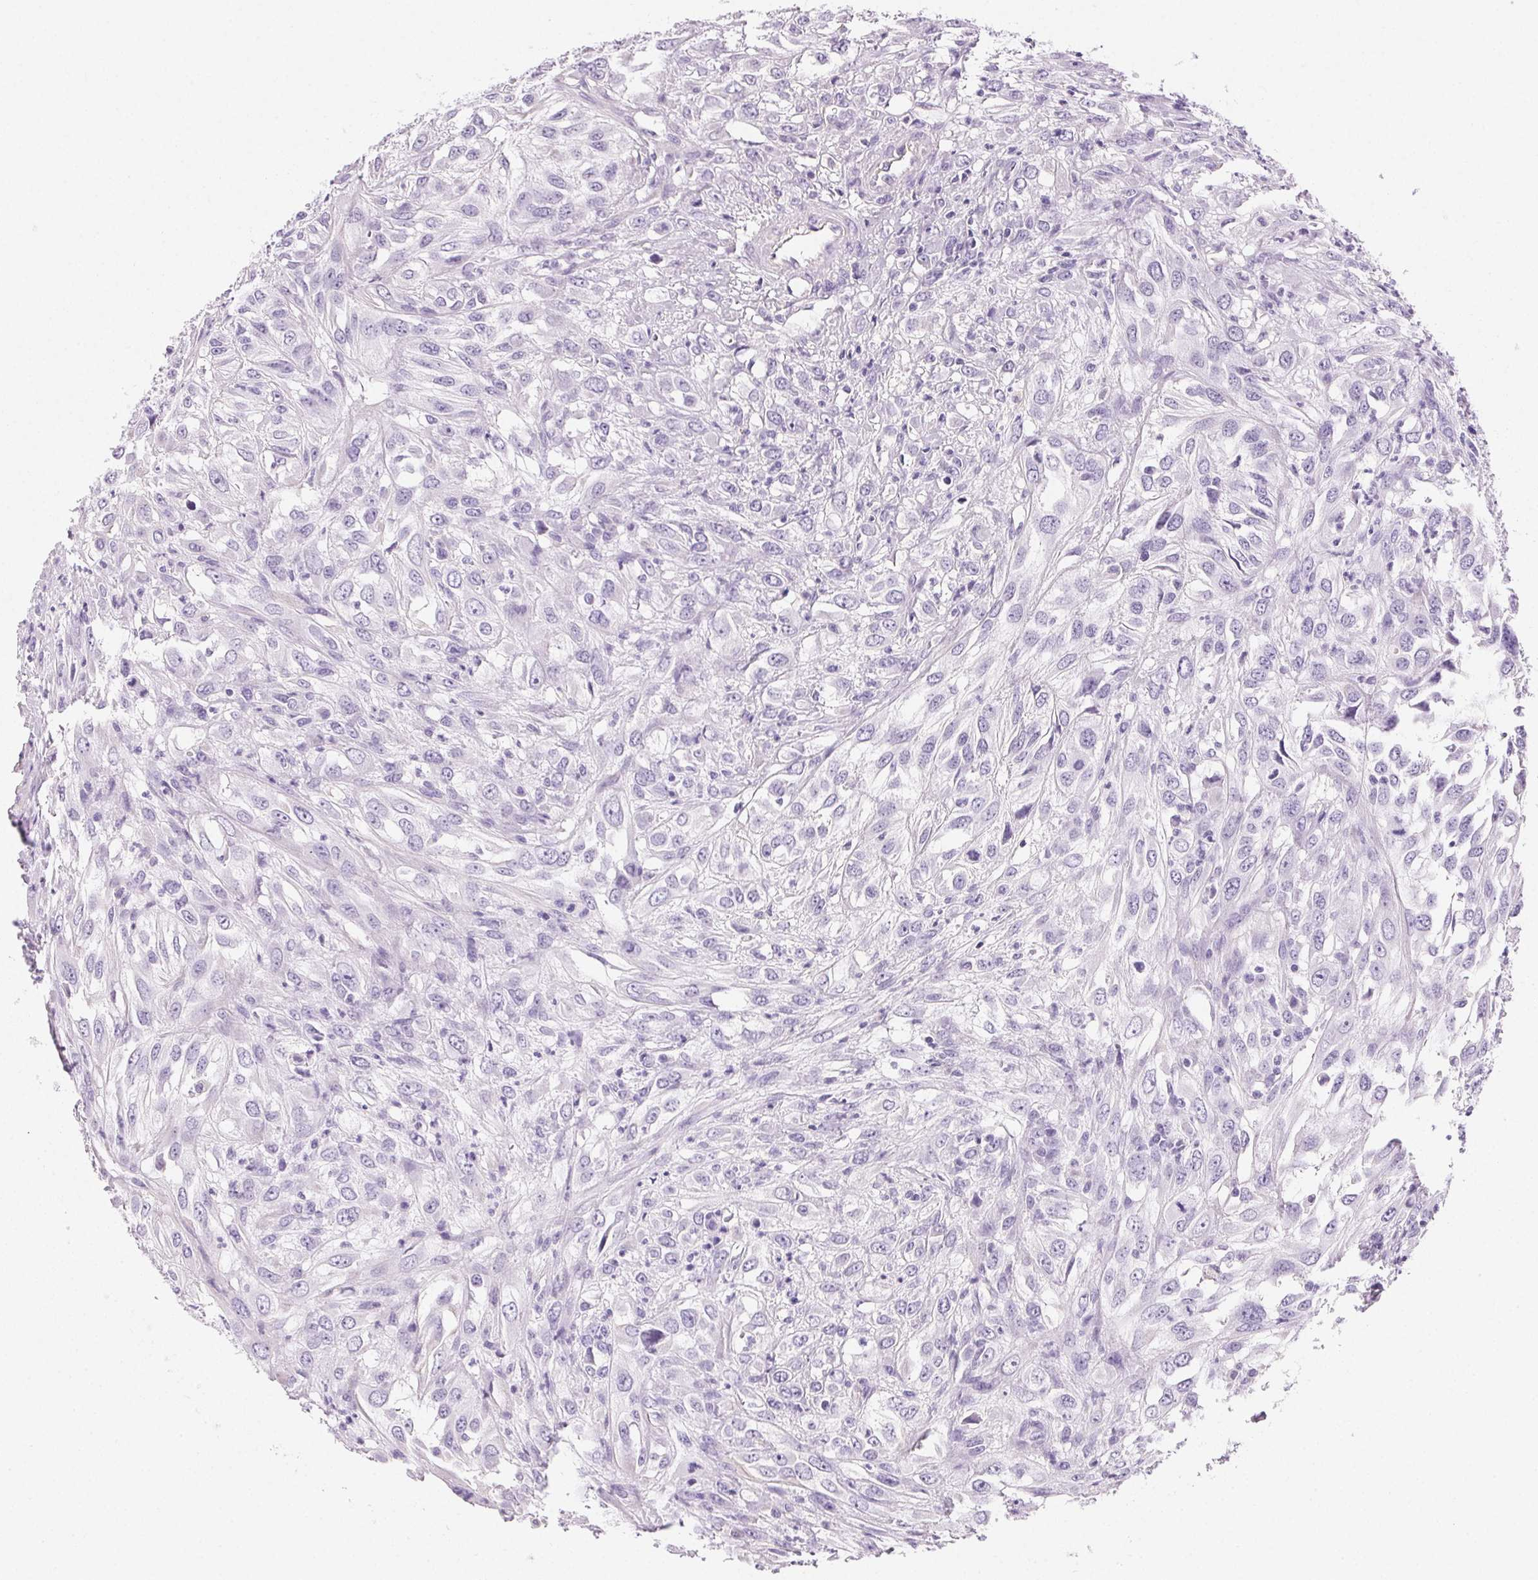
{"staining": {"intensity": "negative", "quantity": "none", "location": "none"}, "tissue": "urothelial cancer", "cell_type": "Tumor cells", "image_type": "cancer", "snomed": [{"axis": "morphology", "description": "Urothelial carcinoma, High grade"}, {"axis": "topography", "description": "Urinary bladder"}], "caption": "This is a image of immunohistochemistry (IHC) staining of urothelial carcinoma (high-grade), which shows no expression in tumor cells. The staining is performed using DAB brown chromogen with nuclei counter-stained in using hematoxylin.", "gene": "PRSS3", "patient": {"sex": "male", "age": 67}}